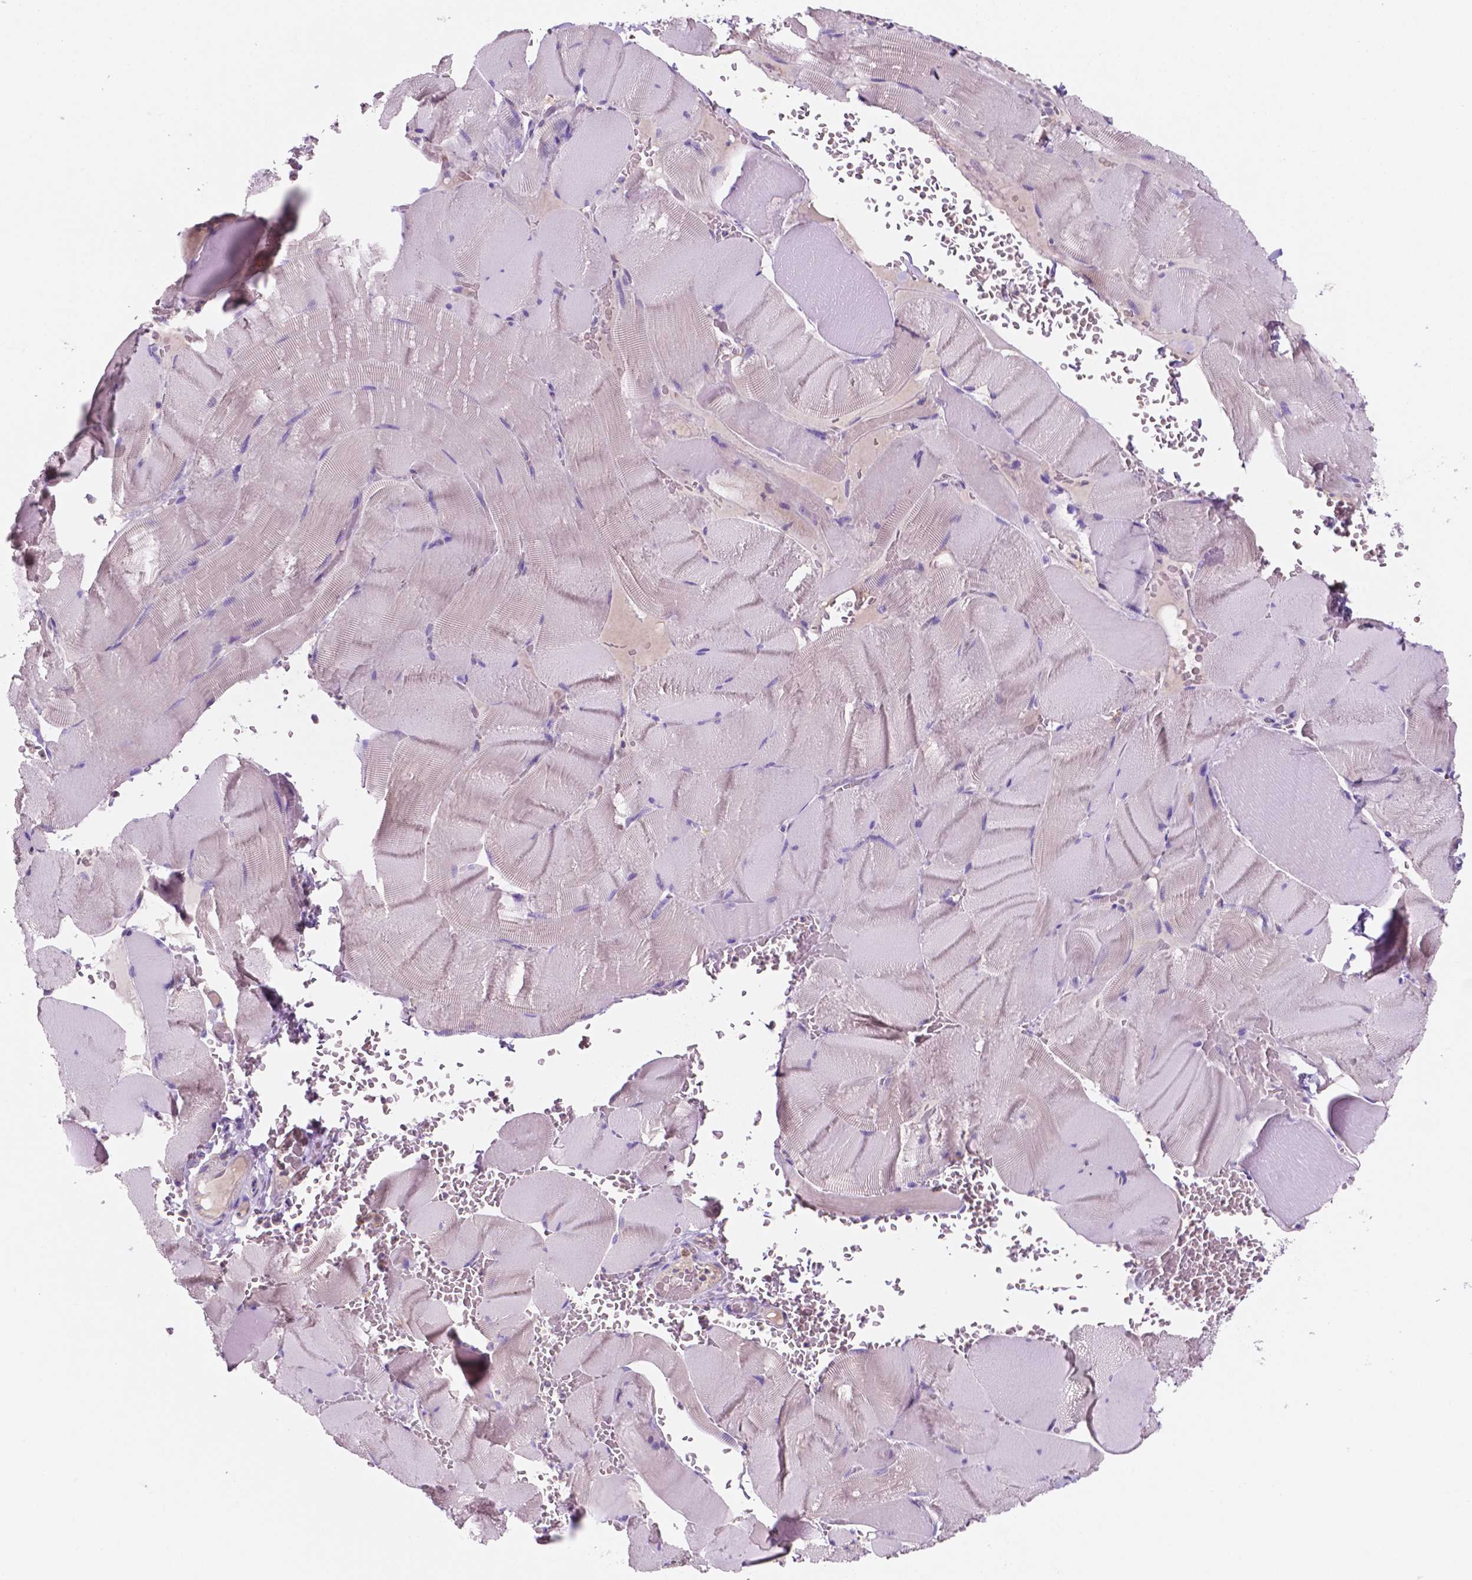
{"staining": {"intensity": "negative", "quantity": "none", "location": "none"}, "tissue": "skeletal muscle", "cell_type": "Myocytes", "image_type": "normal", "snomed": [{"axis": "morphology", "description": "Normal tissue, NOS"}, {"axis": "topography", "description": "Skeletal muscle"}], "caption": "Immunohistochemistry histopathology image of benign skeletal muscle stained for a protein (brown), which exhibits no staining in myocytes.", "gene": "MKRN2OS", "patient": {"sex": "male", "age": 56}}